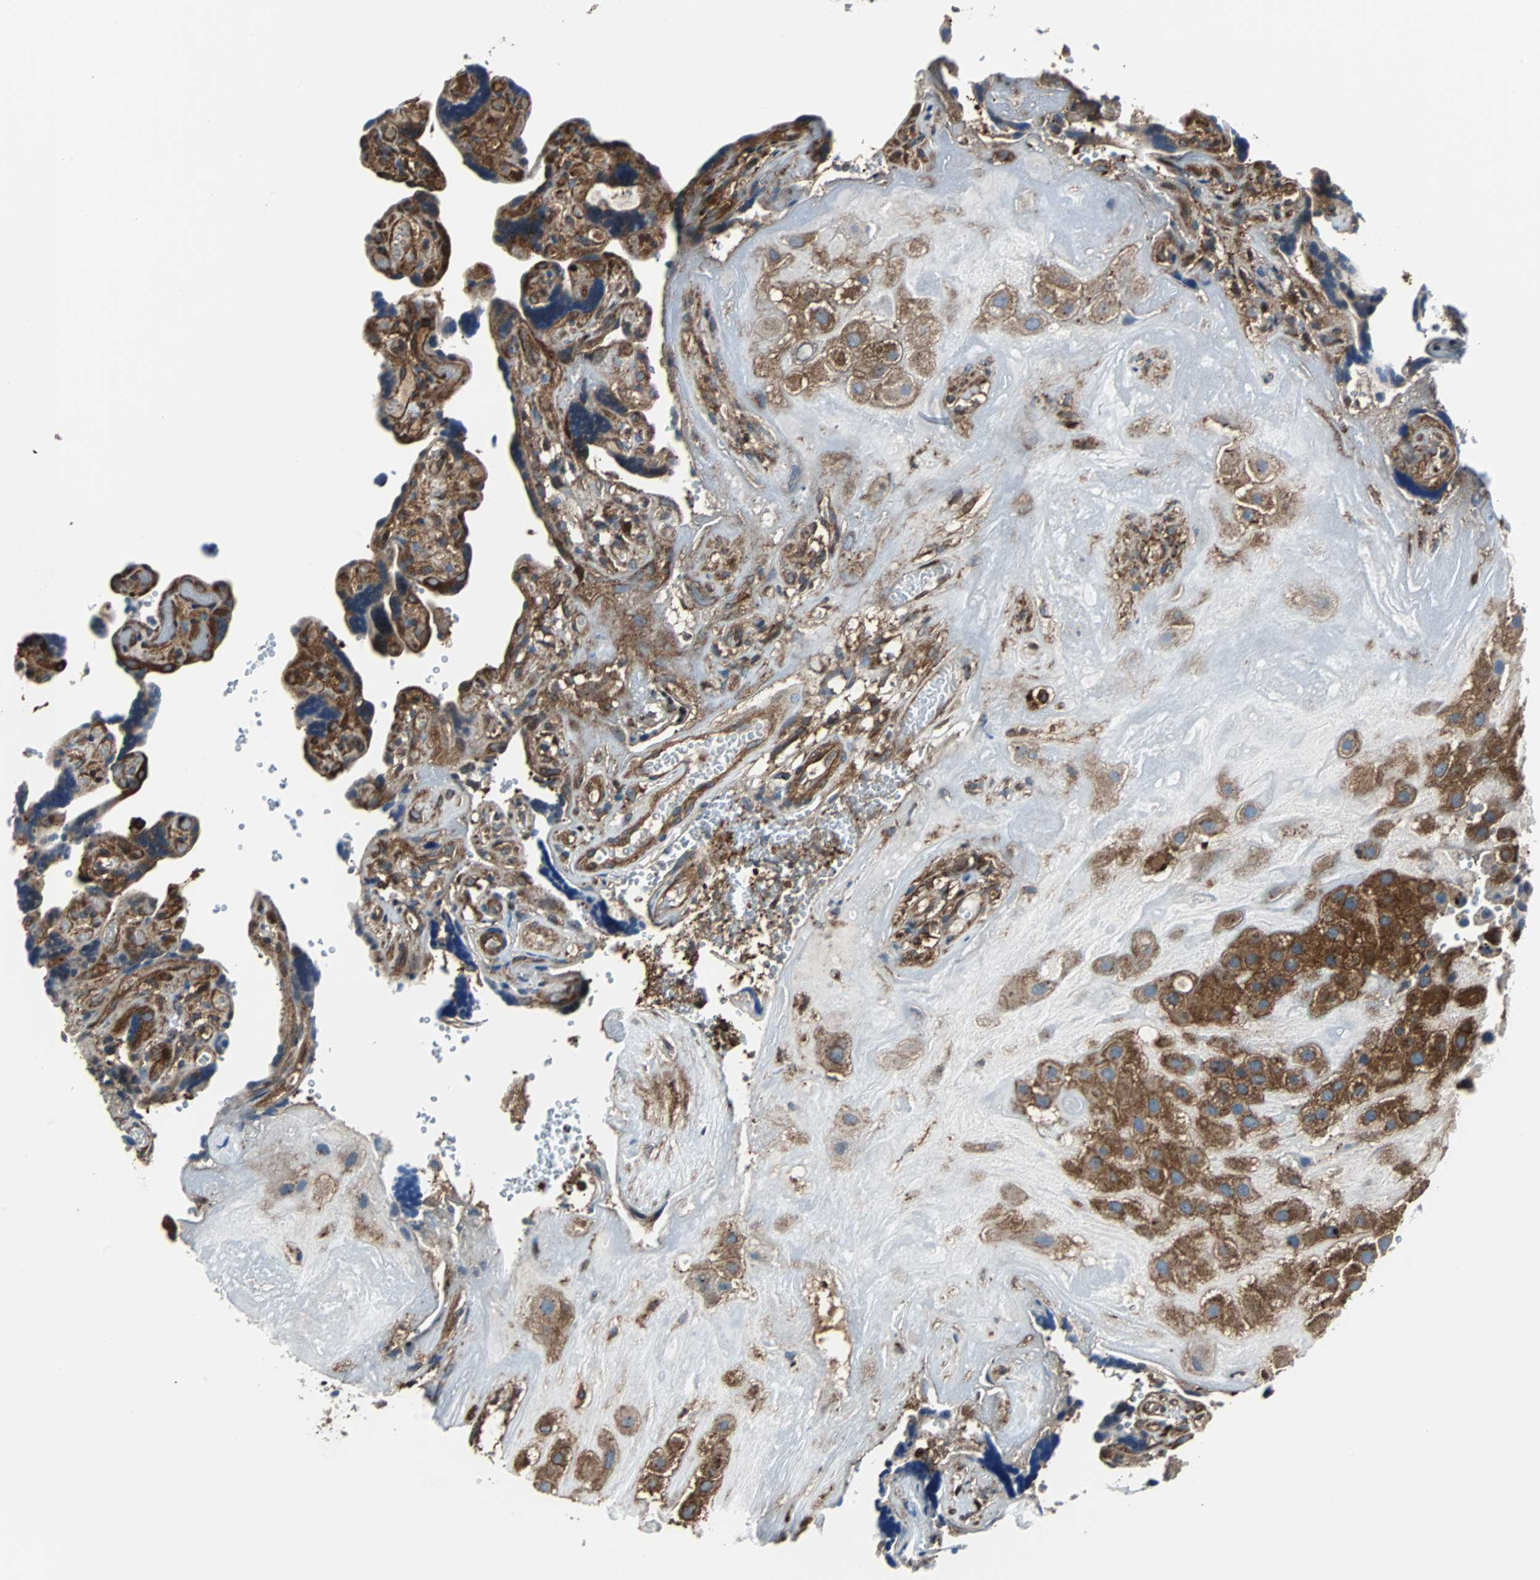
{"staining": {"intensity": "moderate", "quantity": ">75%", "location": "cytoplasmic/membranous"}, "tissue": "placenta", "cell_type": "Decidual cells", "image_type": "normal", "snomed": [{"axis": "morphology", "description": "Normal tissue, NOS"}, {"axis": "topography", "description": "Placenta"}], "caption": "A brown stain shows moderate cytoplasmic/membranous staining of a protein in decidual cells of benign placenta. (IHC, brightfield microscopy, high magnification).", "gene": "RELA", "patient": {"sex": "female", "age": 30}}